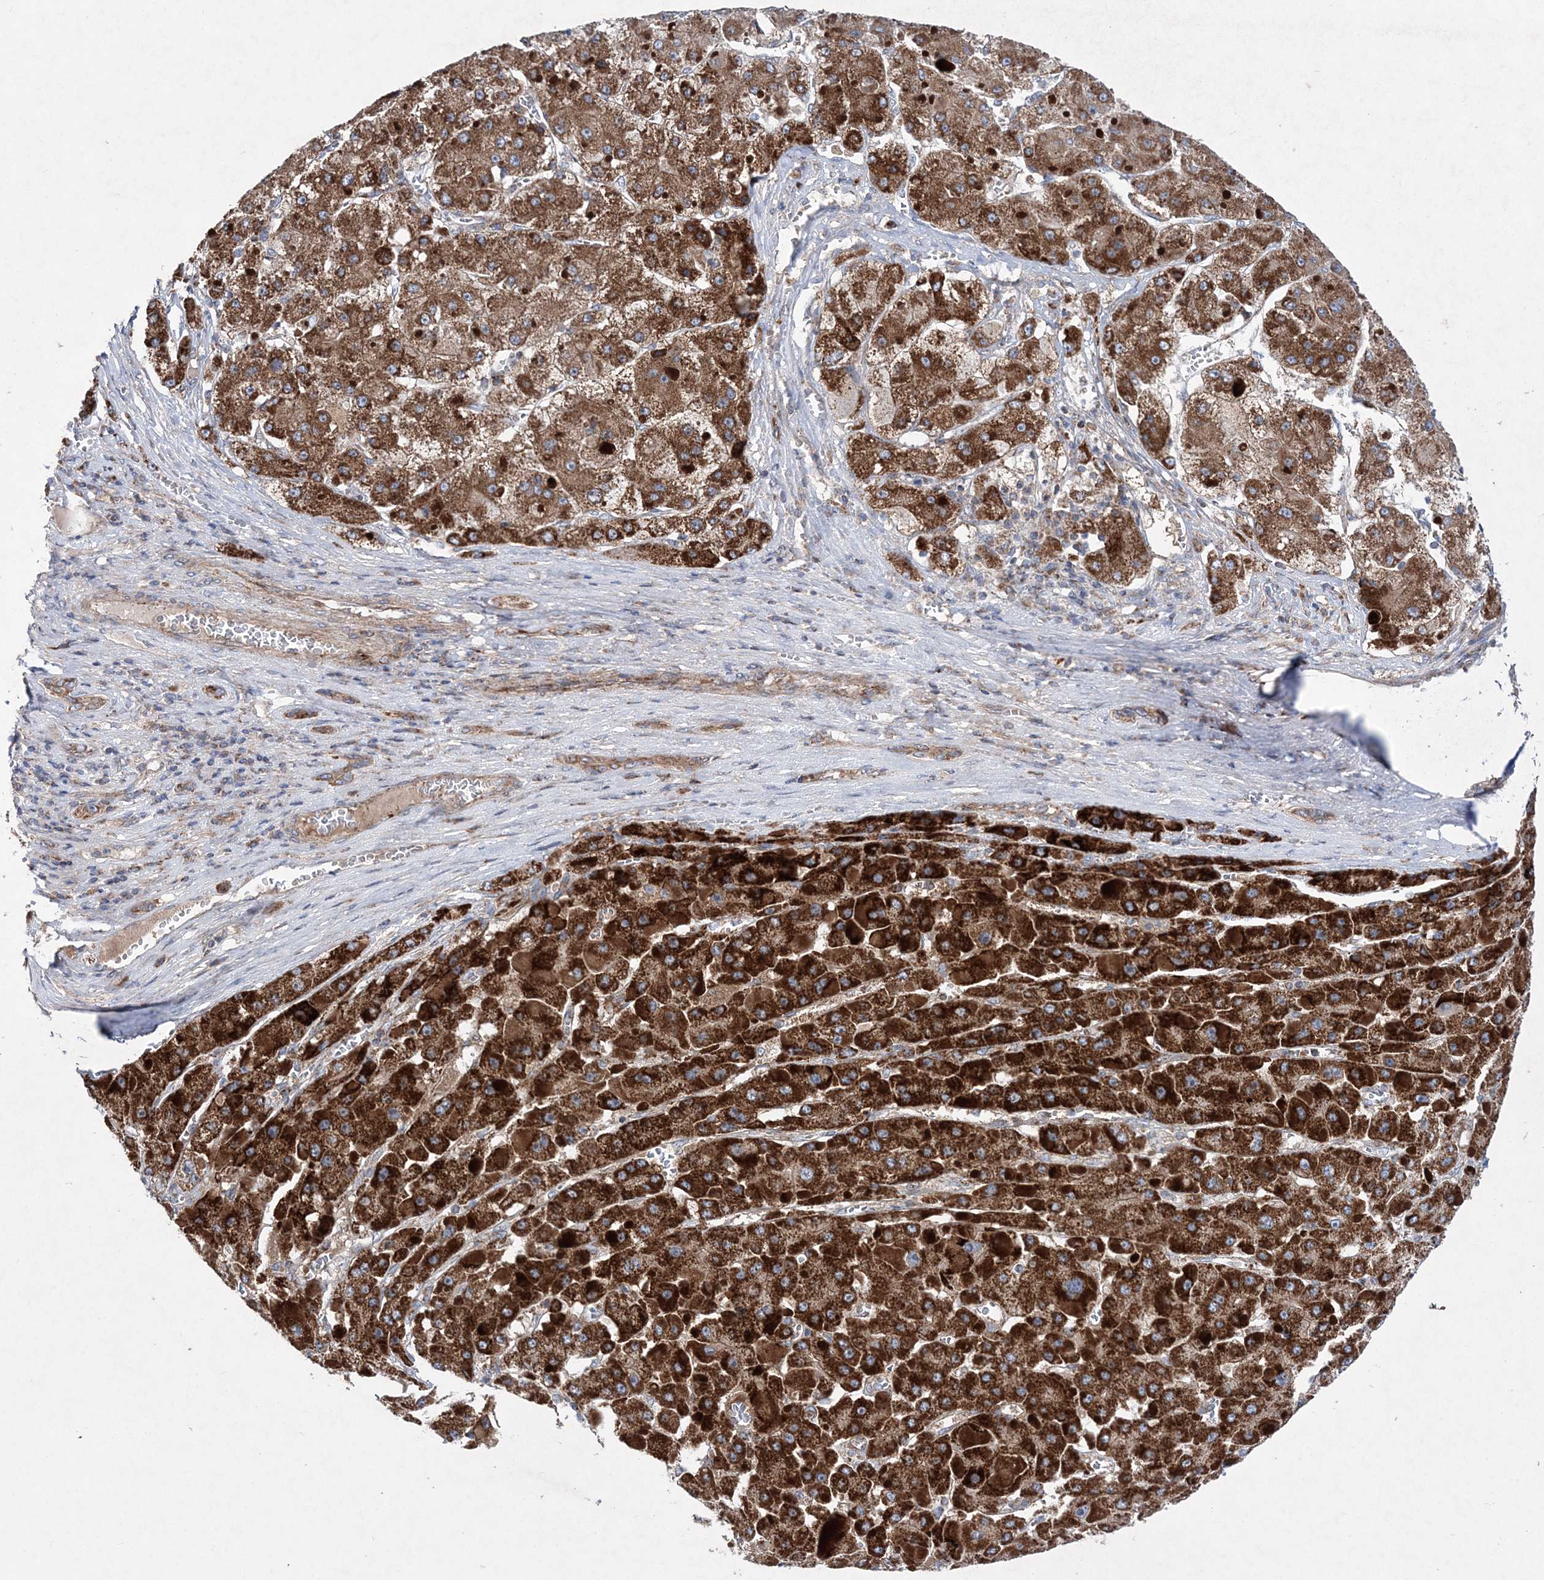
{"staining": {"intensity": "strong", "quantity": ">75%", "location": "cytoplasmic/membranous"}, "tissue": "liver cancer", "cell_type": "Tumor cells", "image_type": "cancer", "snomed": [{"axis": "morphology", "description": "Carcinoma, Hepatocellular, NOS"}, {"axis": "topography", "description": "Liver"}], "caption": "Liver hepatocellular carcinoma tissue exhibits strong cytoplasmic/membranous staining in about >75% of tumor cells", "gene": "NGLY1", "patient": {"sex": "female", "age": 73}}